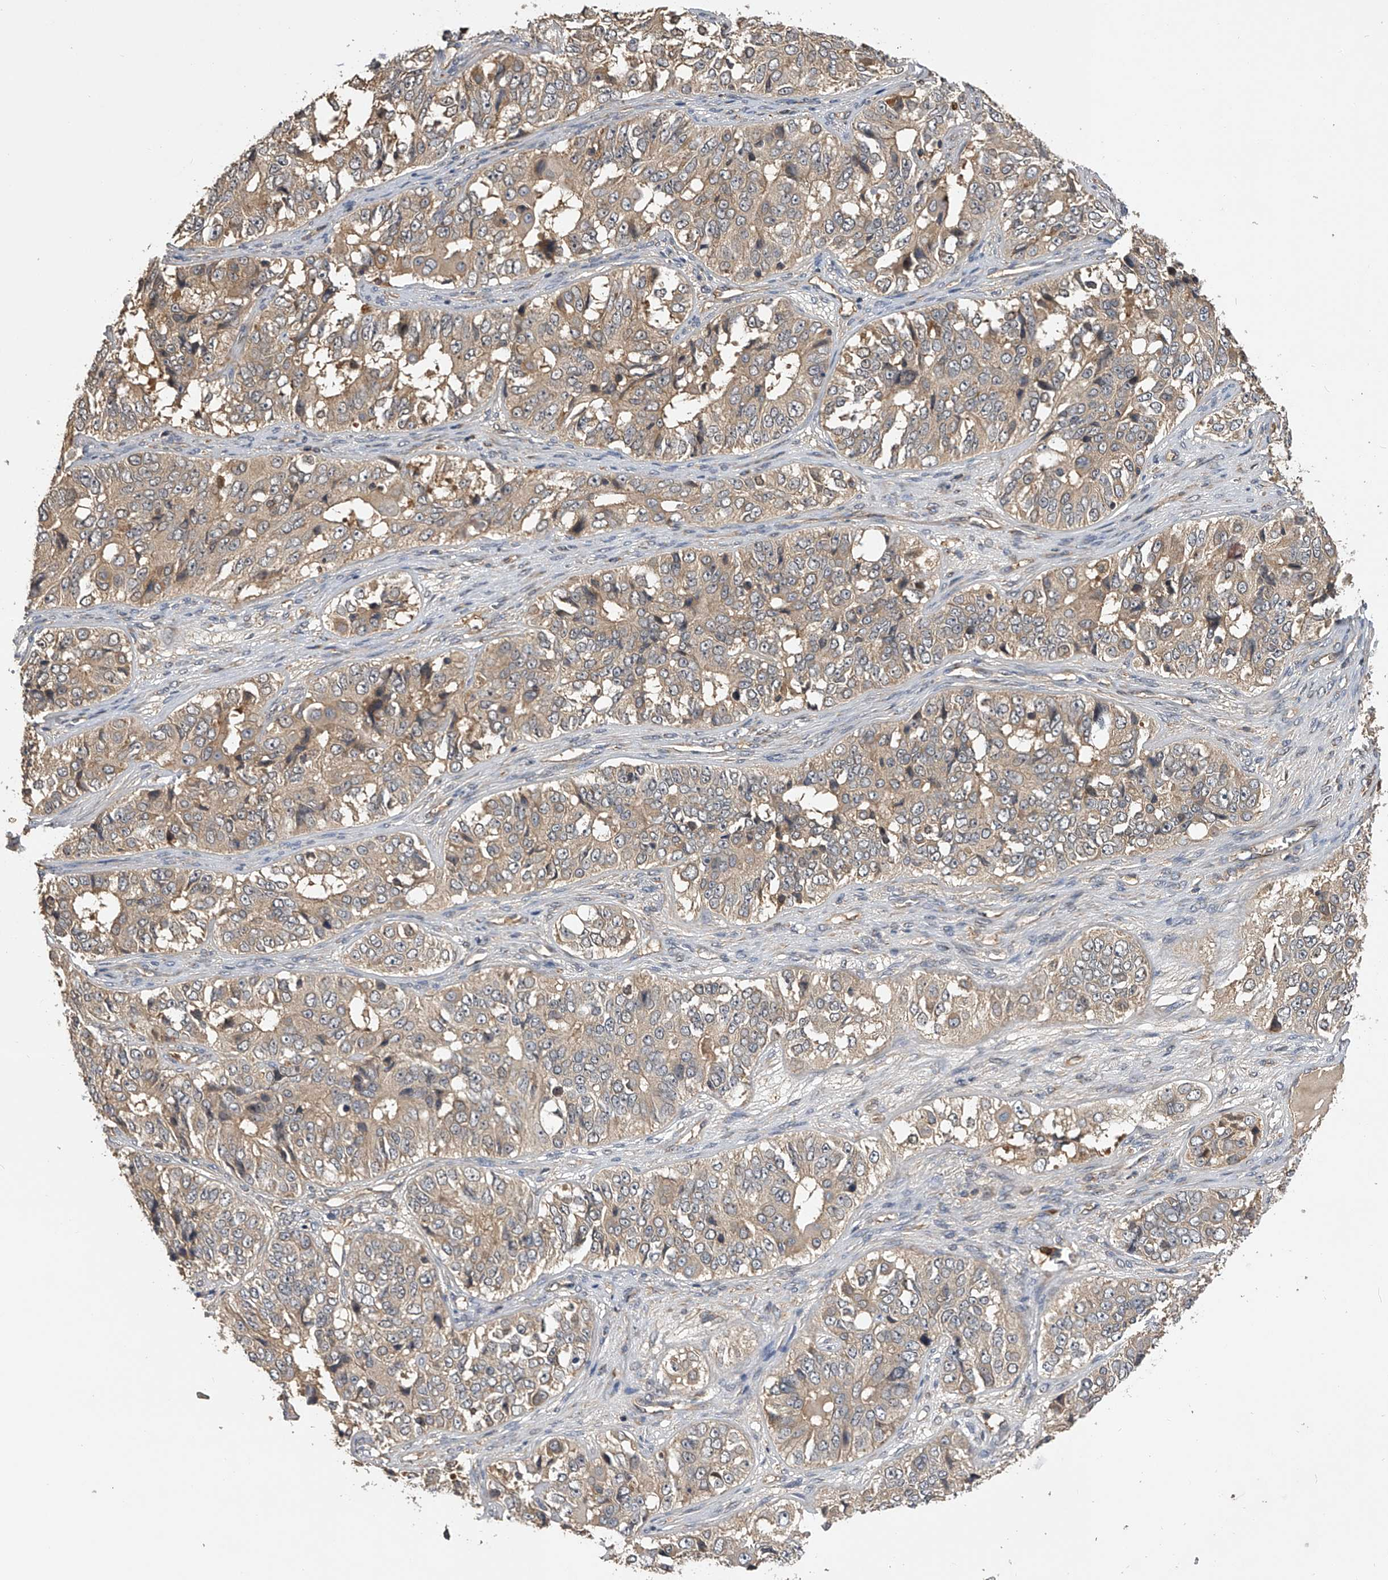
{"staining": {"intensity": "weak", "quantity": ">75%", "location": "cytoplasmic/membranous"}, "tissue": "ovarian cancer", "cell_type": "Tumor cells", "image_type": "cancer", "snomed": [{"axis": "morphology", "description": "Carcinoma, endometroid"}, {"axis": "topography", "description": "Ovary"}], "caption": "Brown immunohistochemical staining in human ovarian cancer demonstrates weak cytoplasmic/membranous positivity in approximately >75% of tumor cells. Nuclei are stained in blue.", "gene": "PTPRA", "patient": {"sex": "female", "age": 51}}